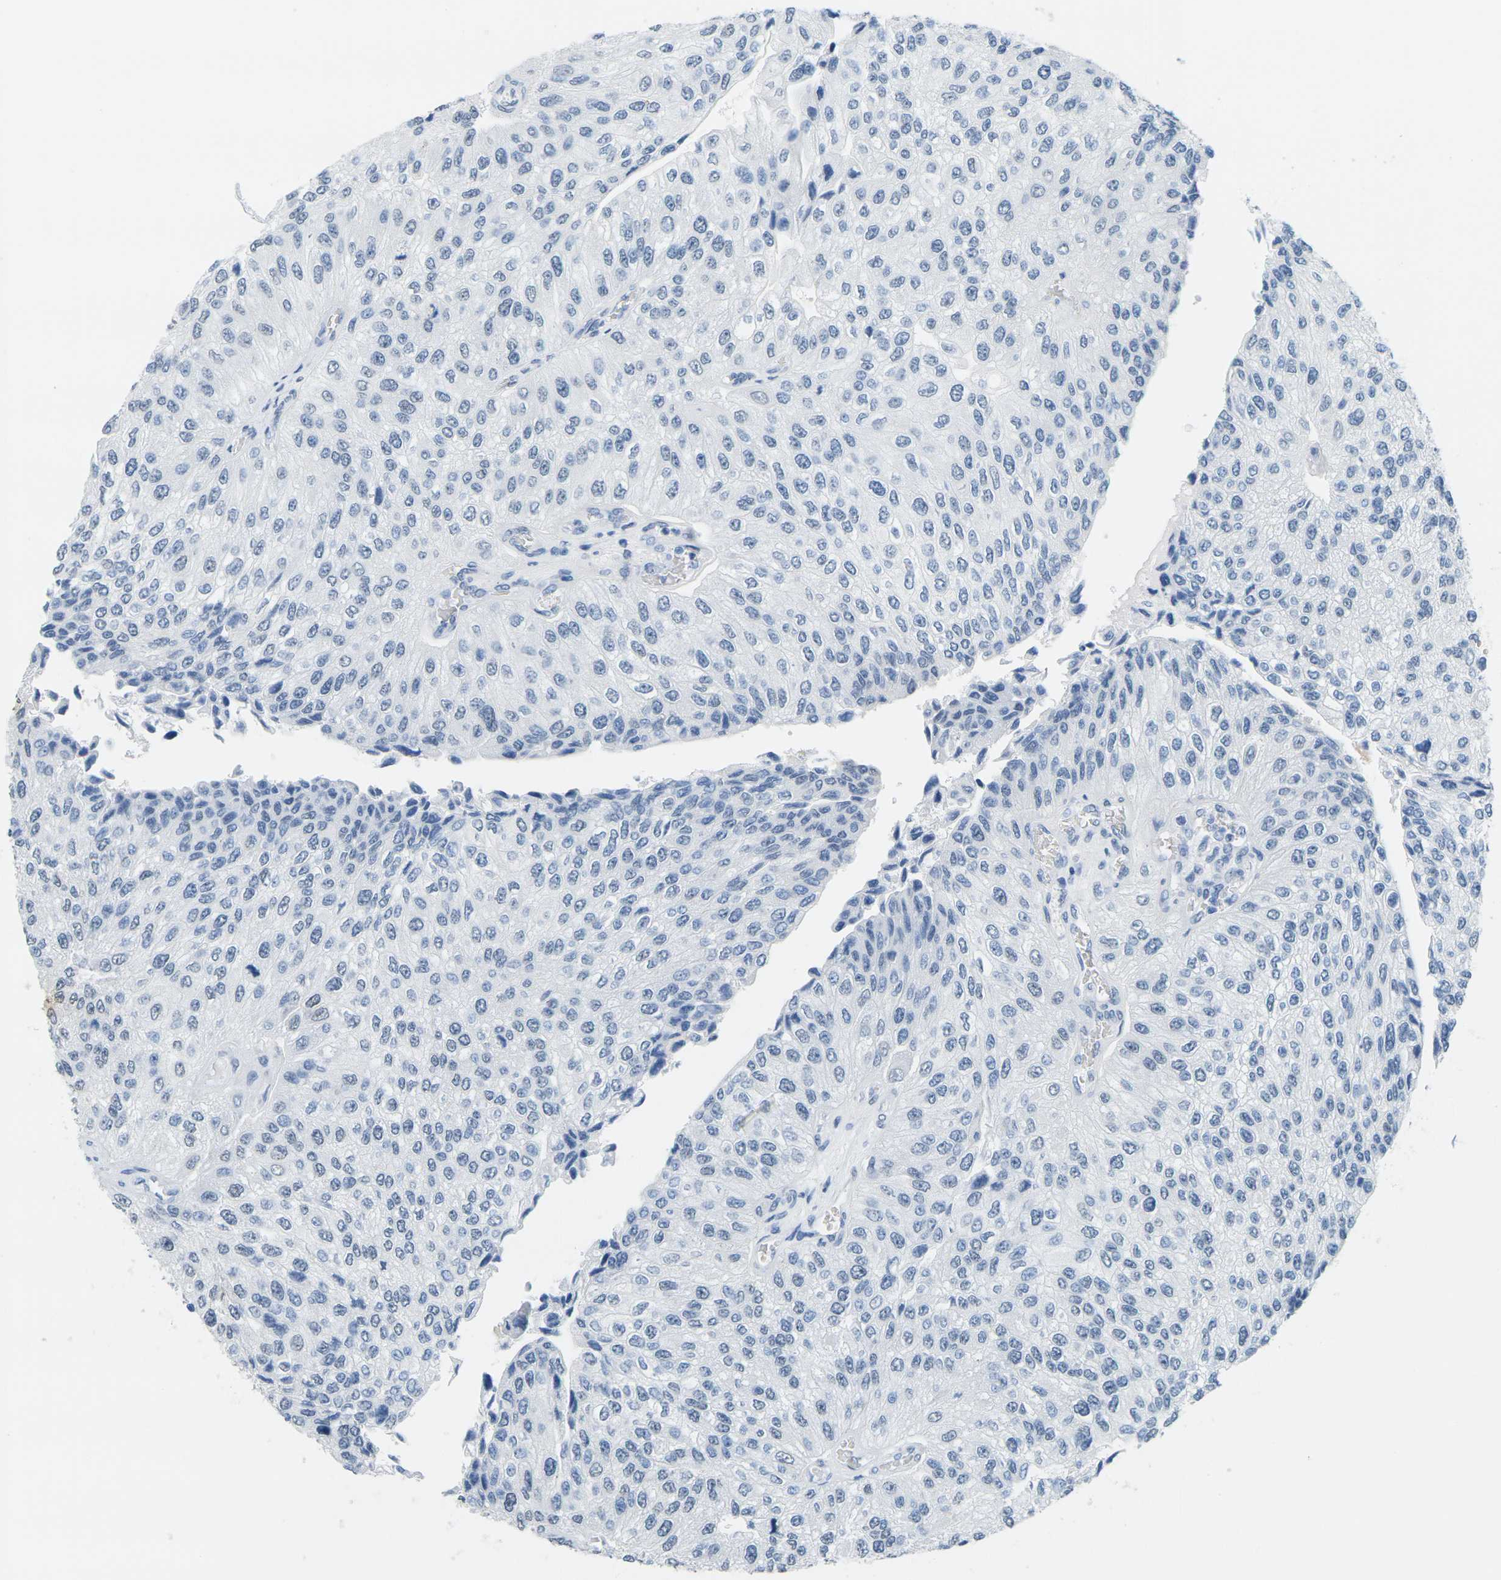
{"staining": {"intensity": "negative", "quantity": "none", "location": "none"}, "tissue": "urothelial cancer", "cell_type": "Tumor cells", "image_type": "cancer", "snomed": [{"axis": "morphology", "description": "Urothelial carcinoma, High grade"}, {"axis": "topography", "description": "Kidney"}, {"axis": "topography", "description": "Urinary bladder"}], "caption": "Tumor cells are negative for brown protein staining in urothelial carcinoma (high-grade). (Stains: DAB (3,3'-diaminobenzidine) IHC with hematoxylin counter stain, Microscopy: brightfield microscopy at high magnification).", "gene": "CTAG1A", "patient": {"sex": "male", "age": 77}}